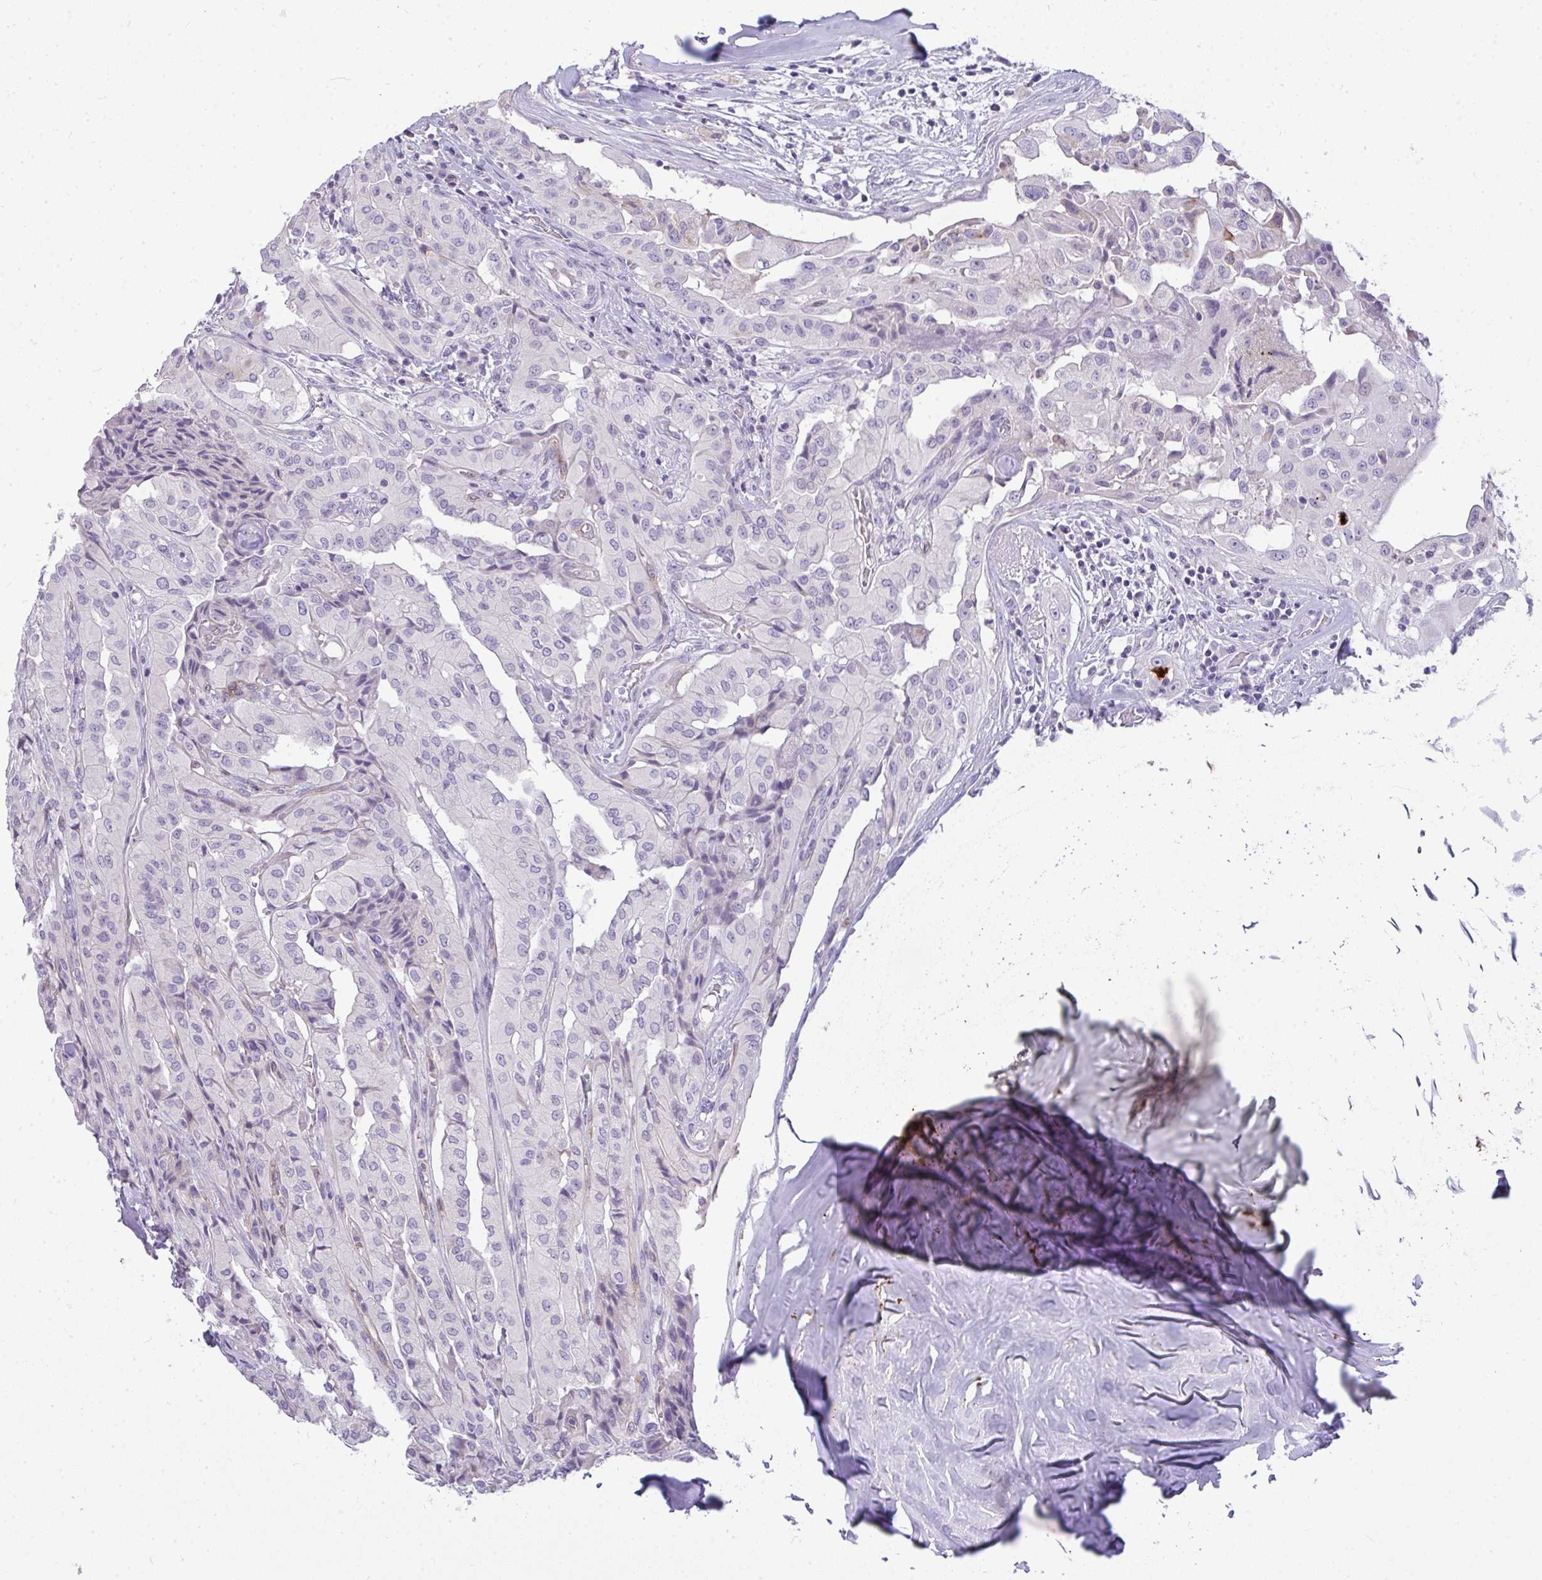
{"staining": {"intensity": "negative", "quantity": "none", "location": "none"}, "tissue": "thyroid cancer", "cell_type": "Tumor cells", "image_type": "cancer", "snomed": [{"axis": "morphology", "description": "Papillary adenocarcinoma, NOS"}, {"axis": "topography", "description": "Thyroid gland"}], "caption": "DAB (3,3'-diaminobenzidine) immunohistochemical staining of human thyroid papillary adenocarcinoma displays no significant expression in tumor cells.", "gene": "LIPE", "patient": {"sex": "female", "age": 59}}